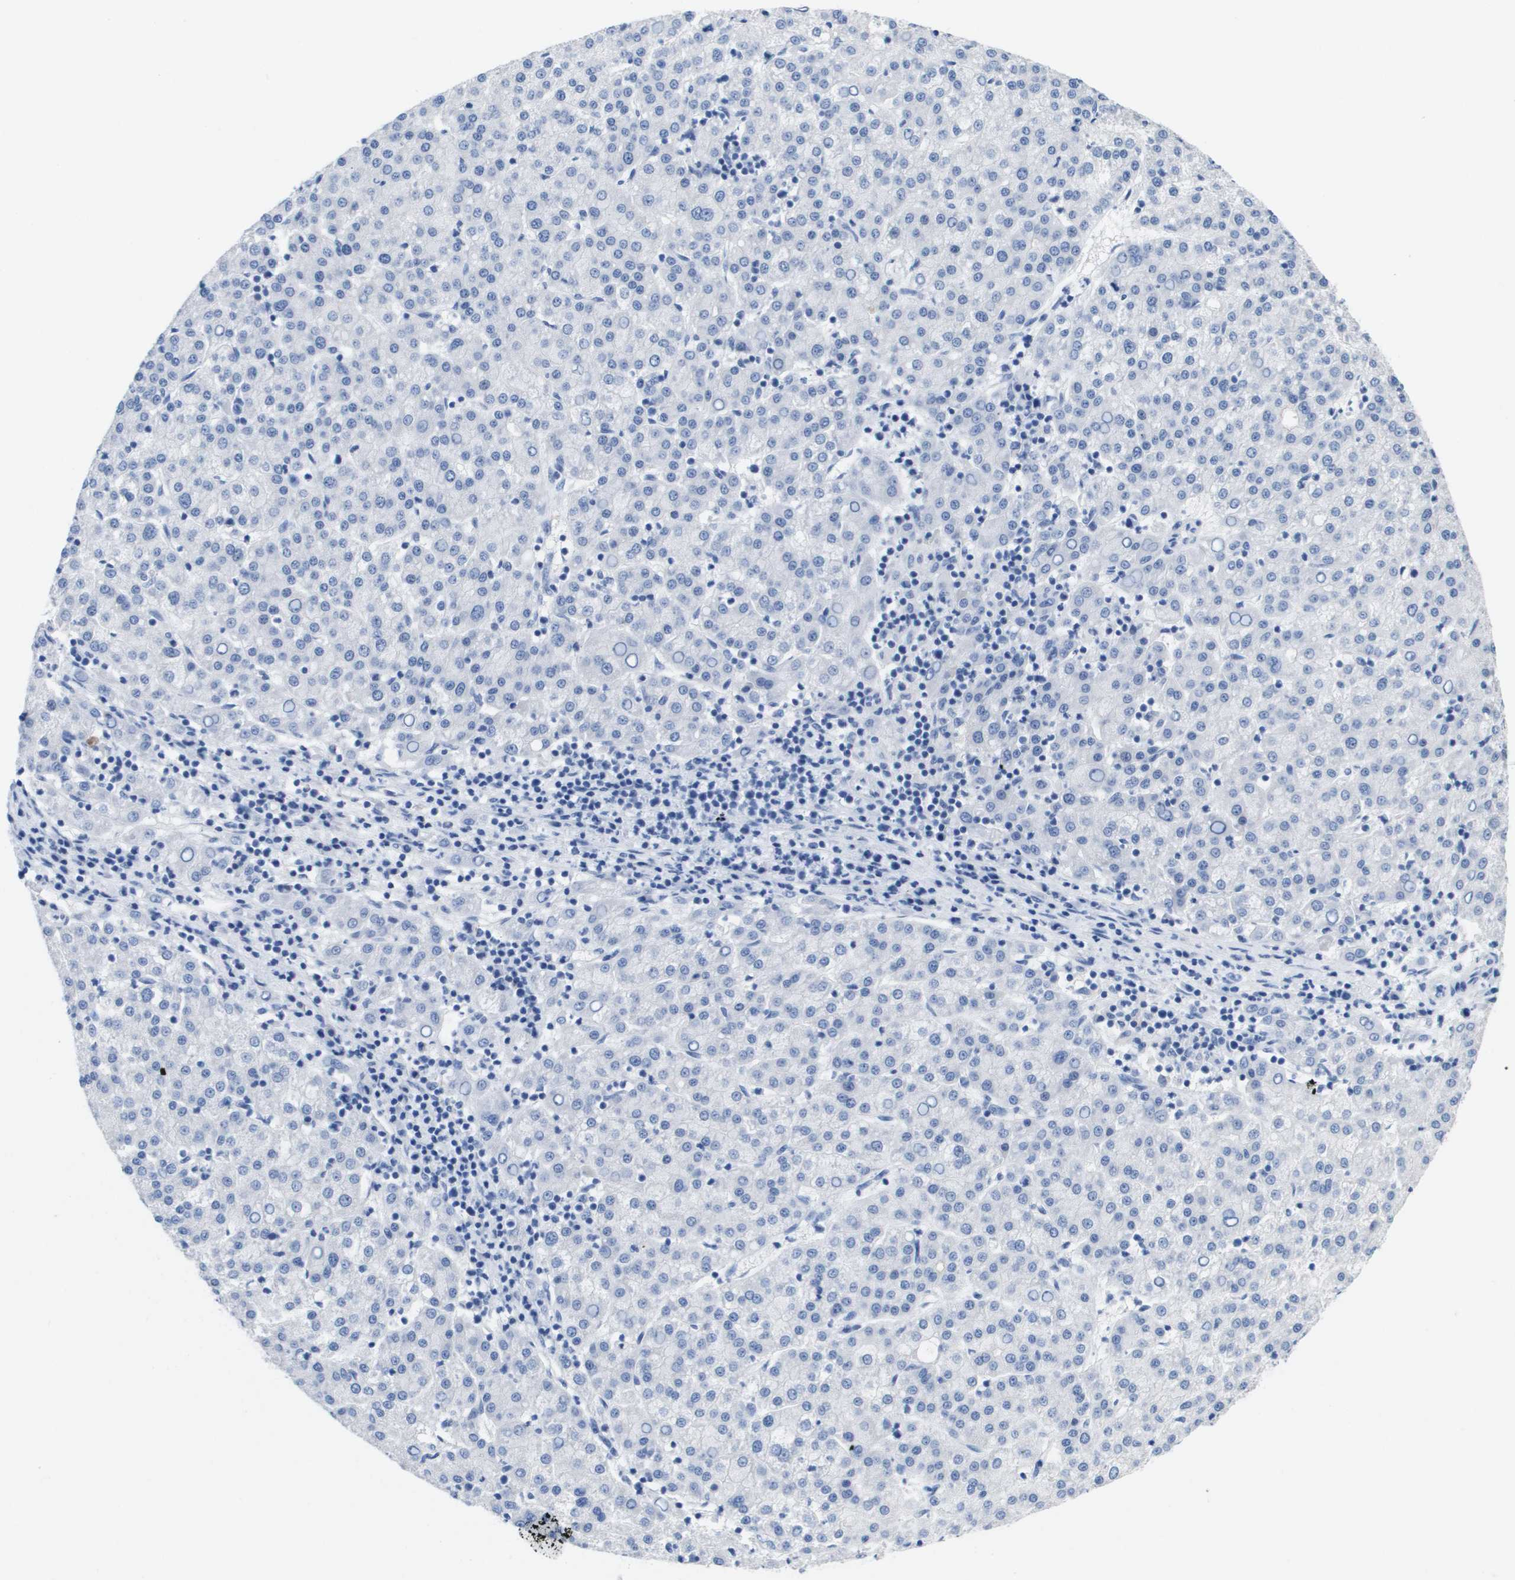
{"staining": {"intensity": "negative", "quantity": "none", "location": "none"}, "tissue": "liver cancer", "cell_type": "Tumor cells", "image_type": "cancer", "snomed": [{"axis": "morphology", "description": "Carcinoma, Hepatocellular, NOS"}, {"axis": "topography", "description": "Liver"}], "caption": "IHC image of neoplastic tissue: human hepatocellular carcinoma (liver) stained with DAB reveals no significant protein staining in tumor cells. (DAB (3,3'-diaminobenzidine) IHC visualized using brightfield microscopy, high magnification).", "gene": "APOA1", "patient": {"sex": "female", "age": 58}}